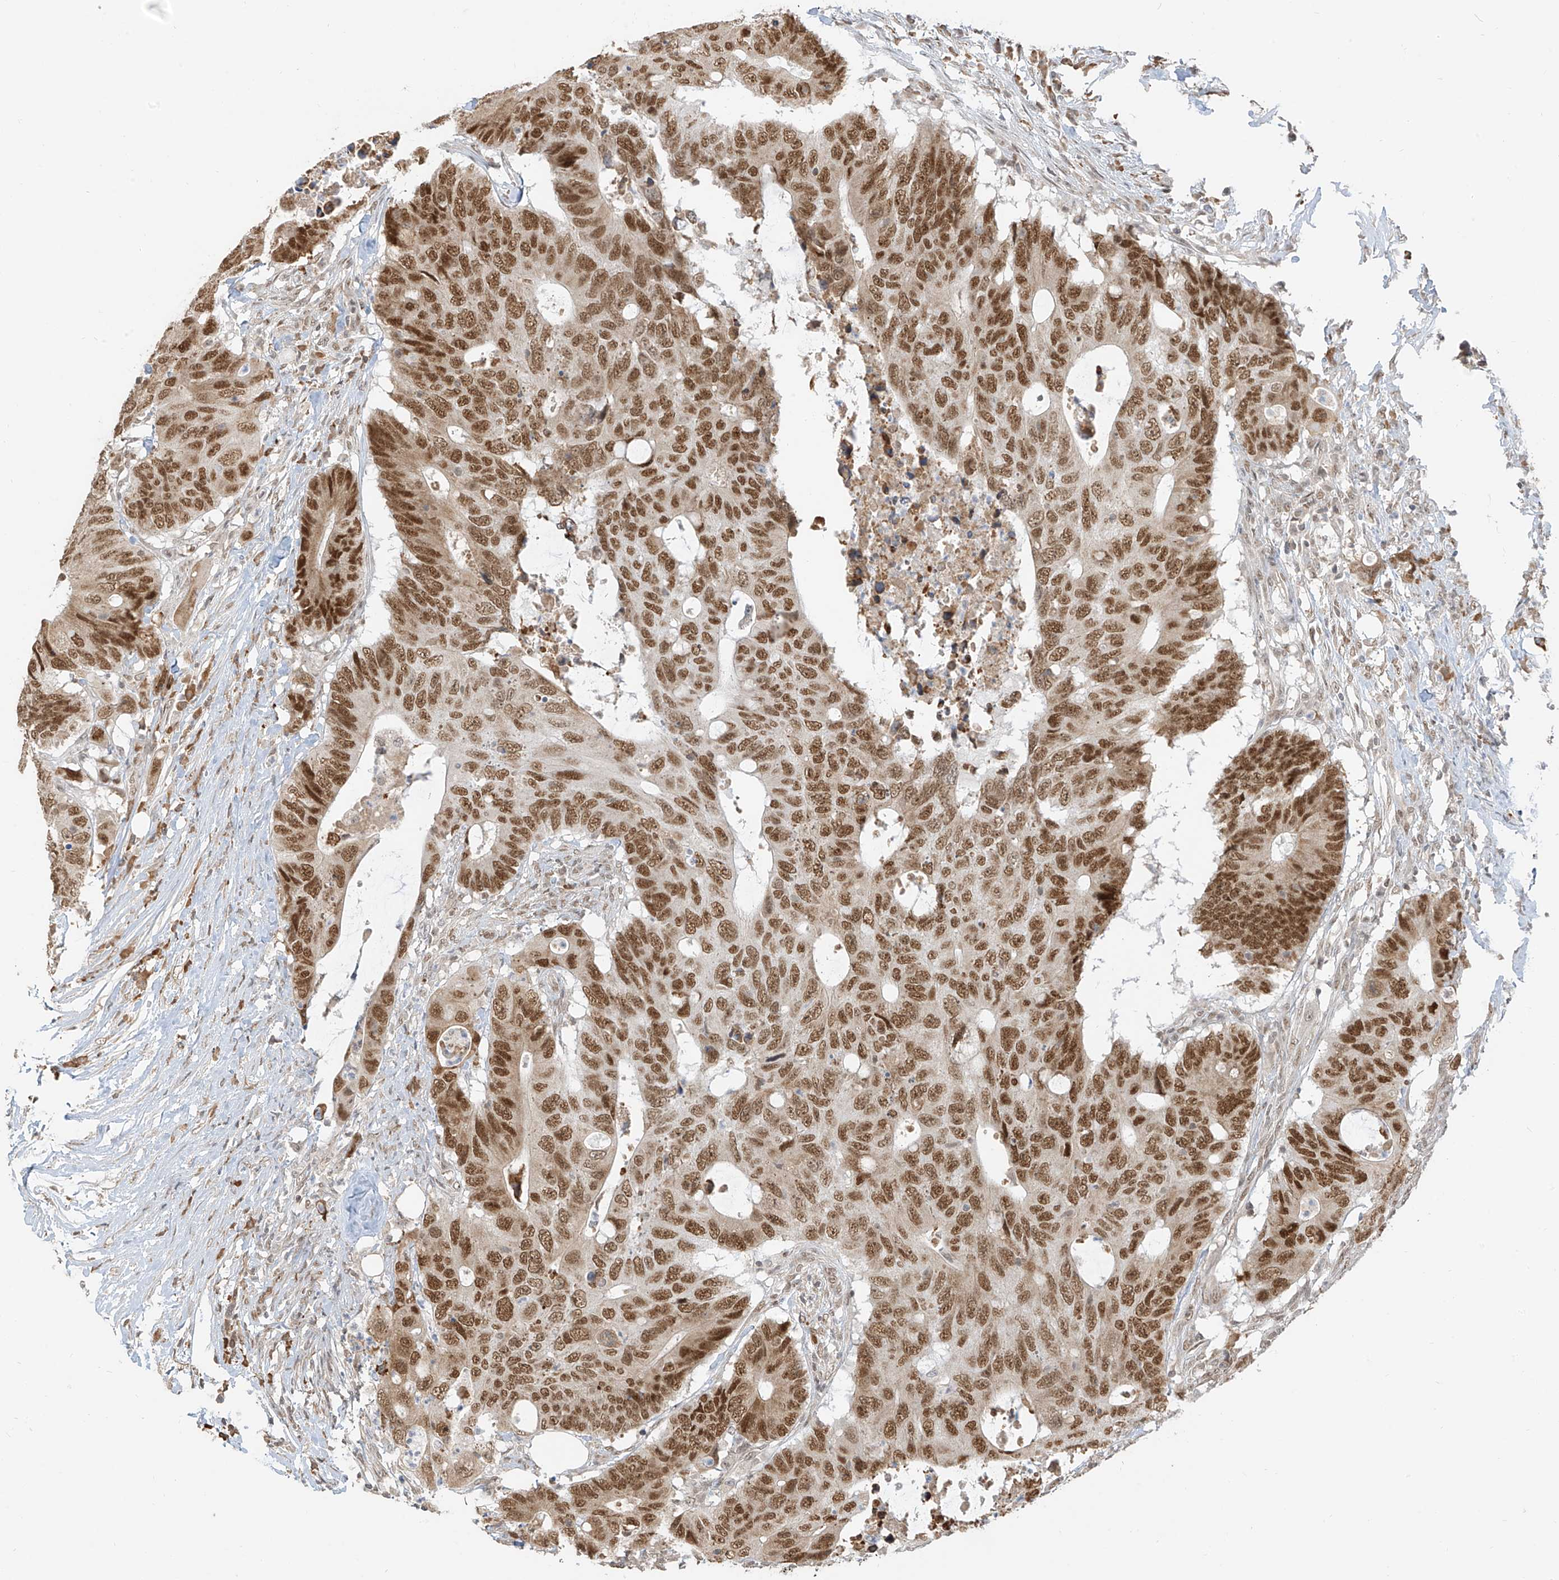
{"staining": {"intensity": "moderate", "quantity": ">75%", "location": "nuclear"}, "tissue": "colorectal cancer", "cell_type": "Tumor cells", "image_type": "cancer", "snomed": [{"axis": "morphology", "description": "Adenocarcinoma, NOS"}, {"axis": "topography", "description": "Colon"}], "caption": "Moderate nuclear staining is seen in about >75% of tumor cells in colorectal cancer. (brown staining indicates protein expression, while blue staining denotes nuclei).", "gene": "ZMYM2", "patient": {"sex": "male", "age": 71}}